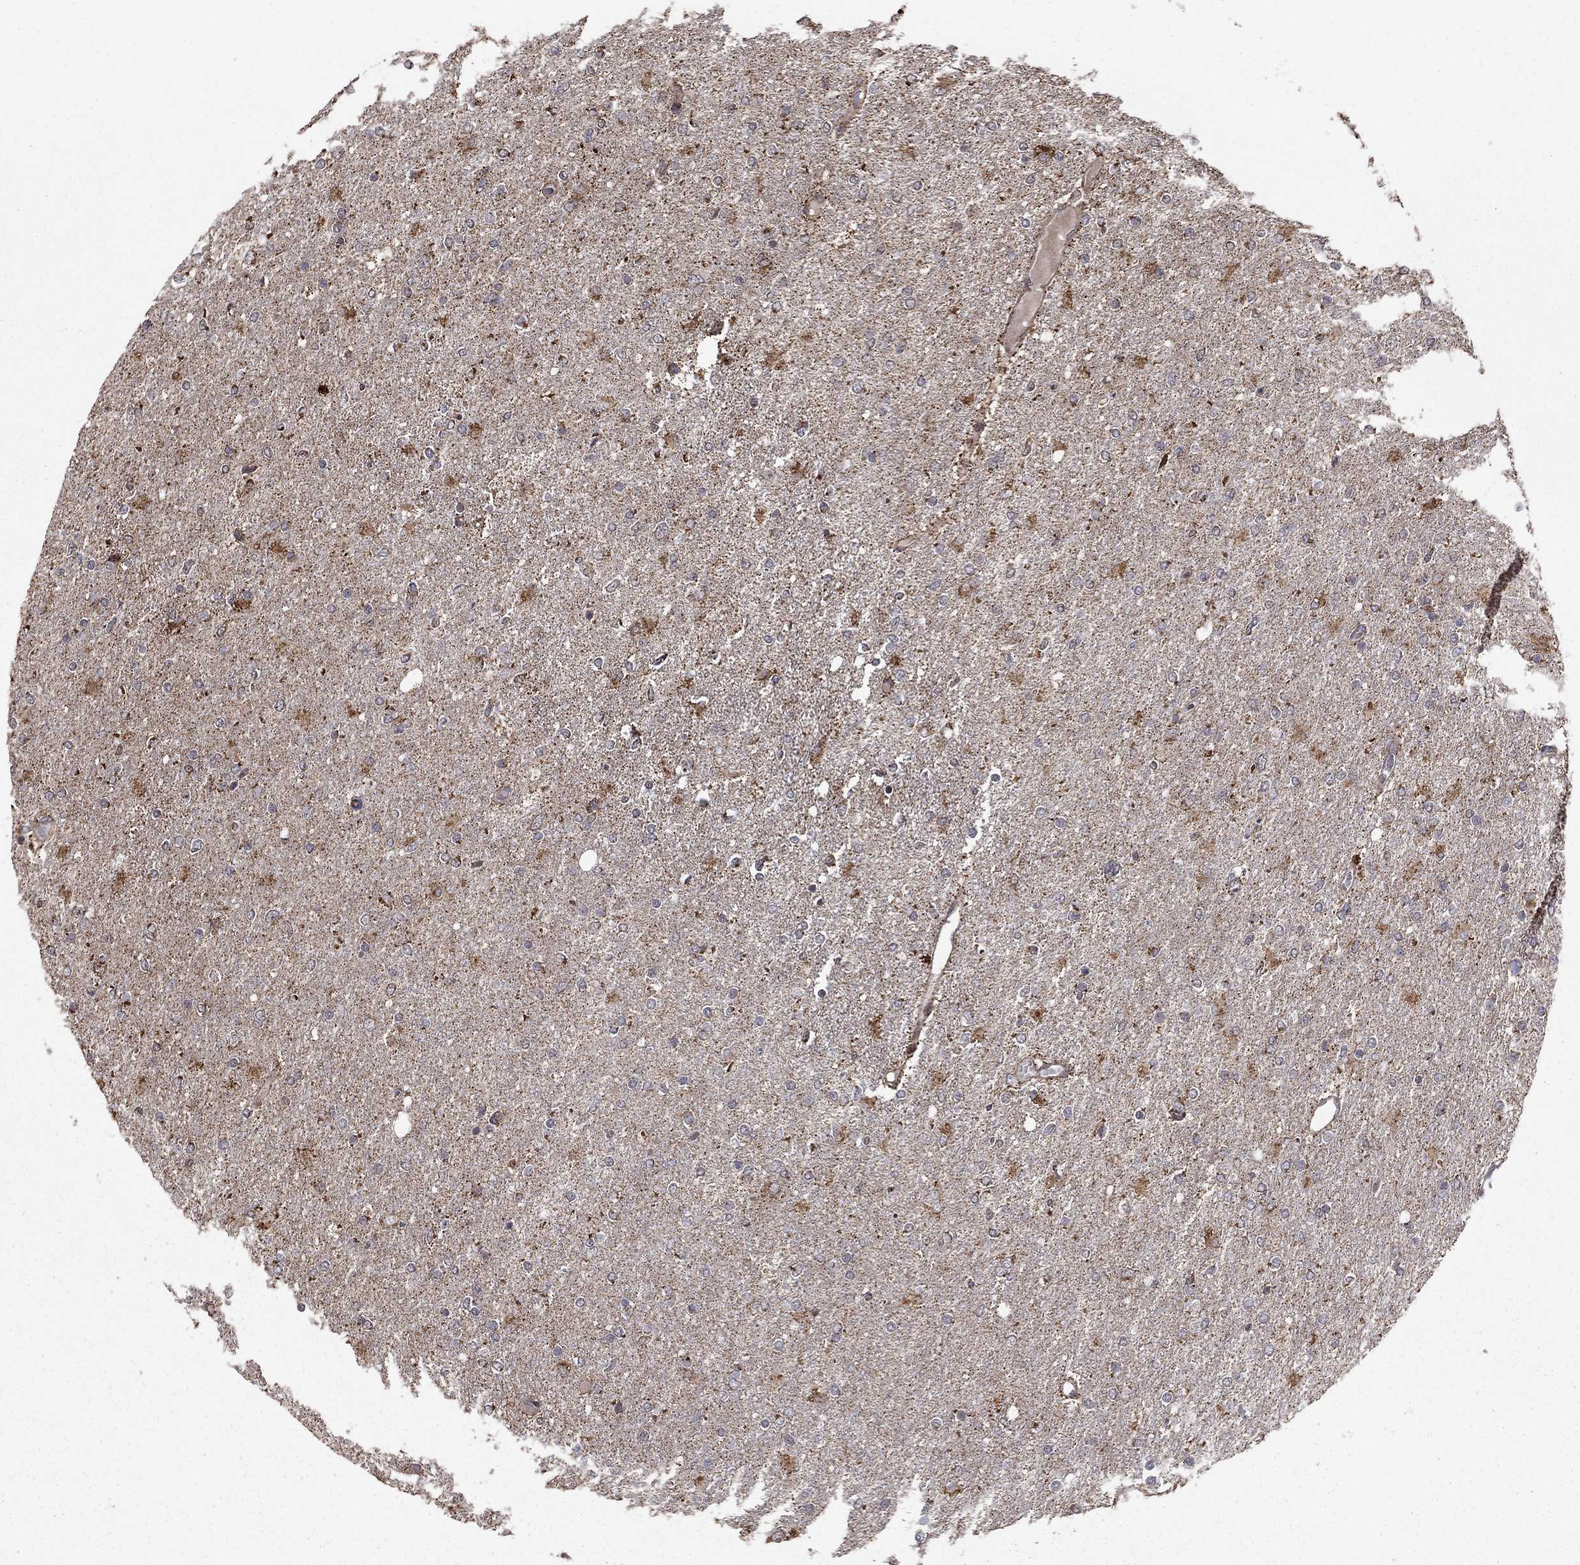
{"staining": {"intensity": "moderate", "quantity": "25%-75%", "location": "cytoplasmic/membranous"}, "tissue": "glioma", "cell_type": "Tumor cells", "image_type": "cancer", "snomed": [{"axis": "morphology", "description": "Glioma, malignant, High grade"}, {"axis": "topography", "description": "Cerebral cortex"}], "caption": "The image exhibits immunohistochemical staining of high-grade glioma (malignant). There is moderate cytoplasmic/membranous expression is appreciated in about 25%-75% of tumor cells.", "gene": "ACOT13", "patient": {"sex": "male", "age": 70}}